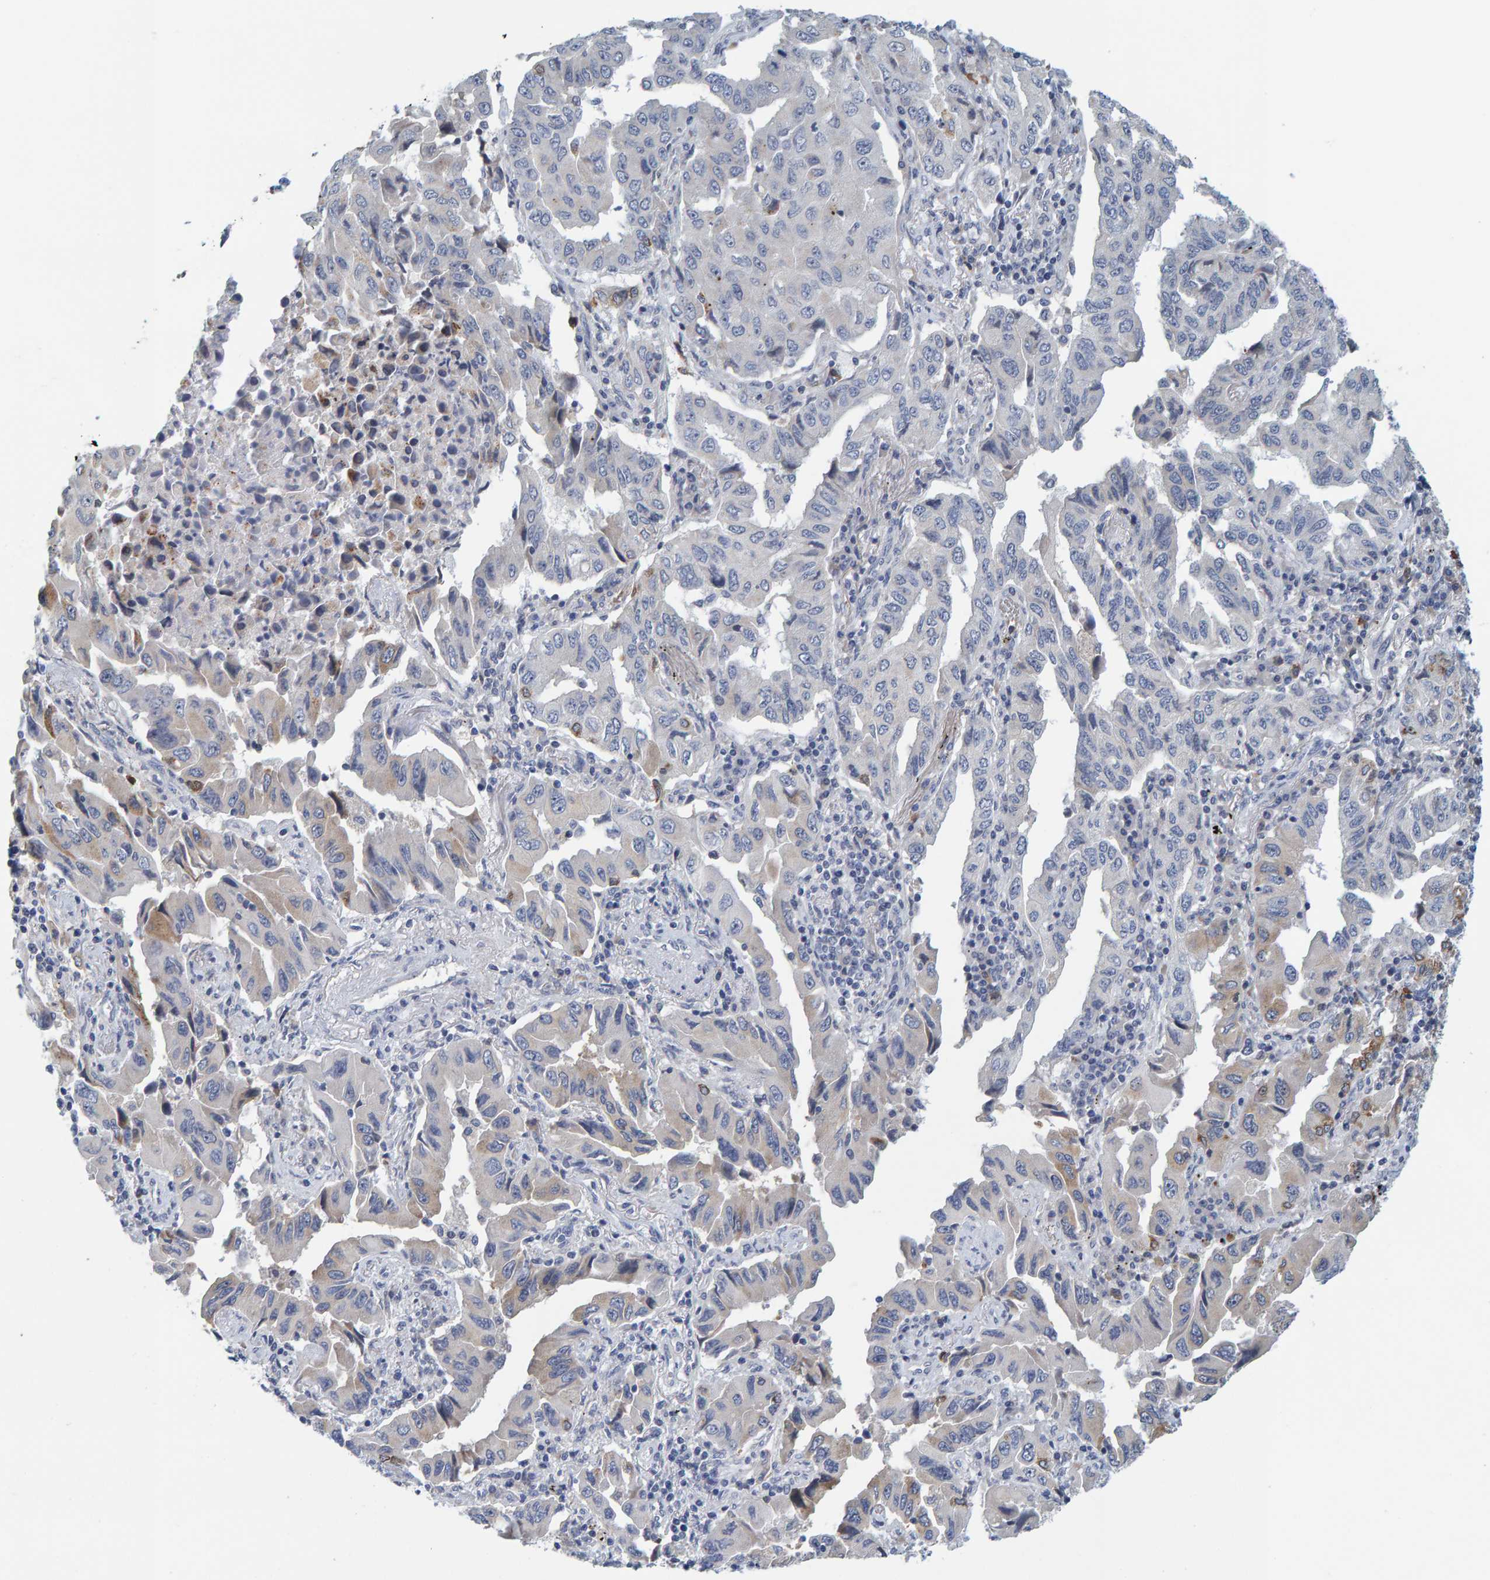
{"staining": {"intensity": "weak", "quantity": "<25%", "location": "cytoplasmic/membranous"}, "tissue": "lung cancer", "cell_type": "Tumor cells", "image_type": "cancer", "snomed": [{"axis": "morphology", "description": "Adenocarcinoma, NOS"}, {"axis": "topography", "description": "Lung"}], "caption": "Tumor cells are negative for brown protein staining in adenocarcinoma (lung).", "gene": "ZNF77", "patient": {"sex": "female", "age": 65}}